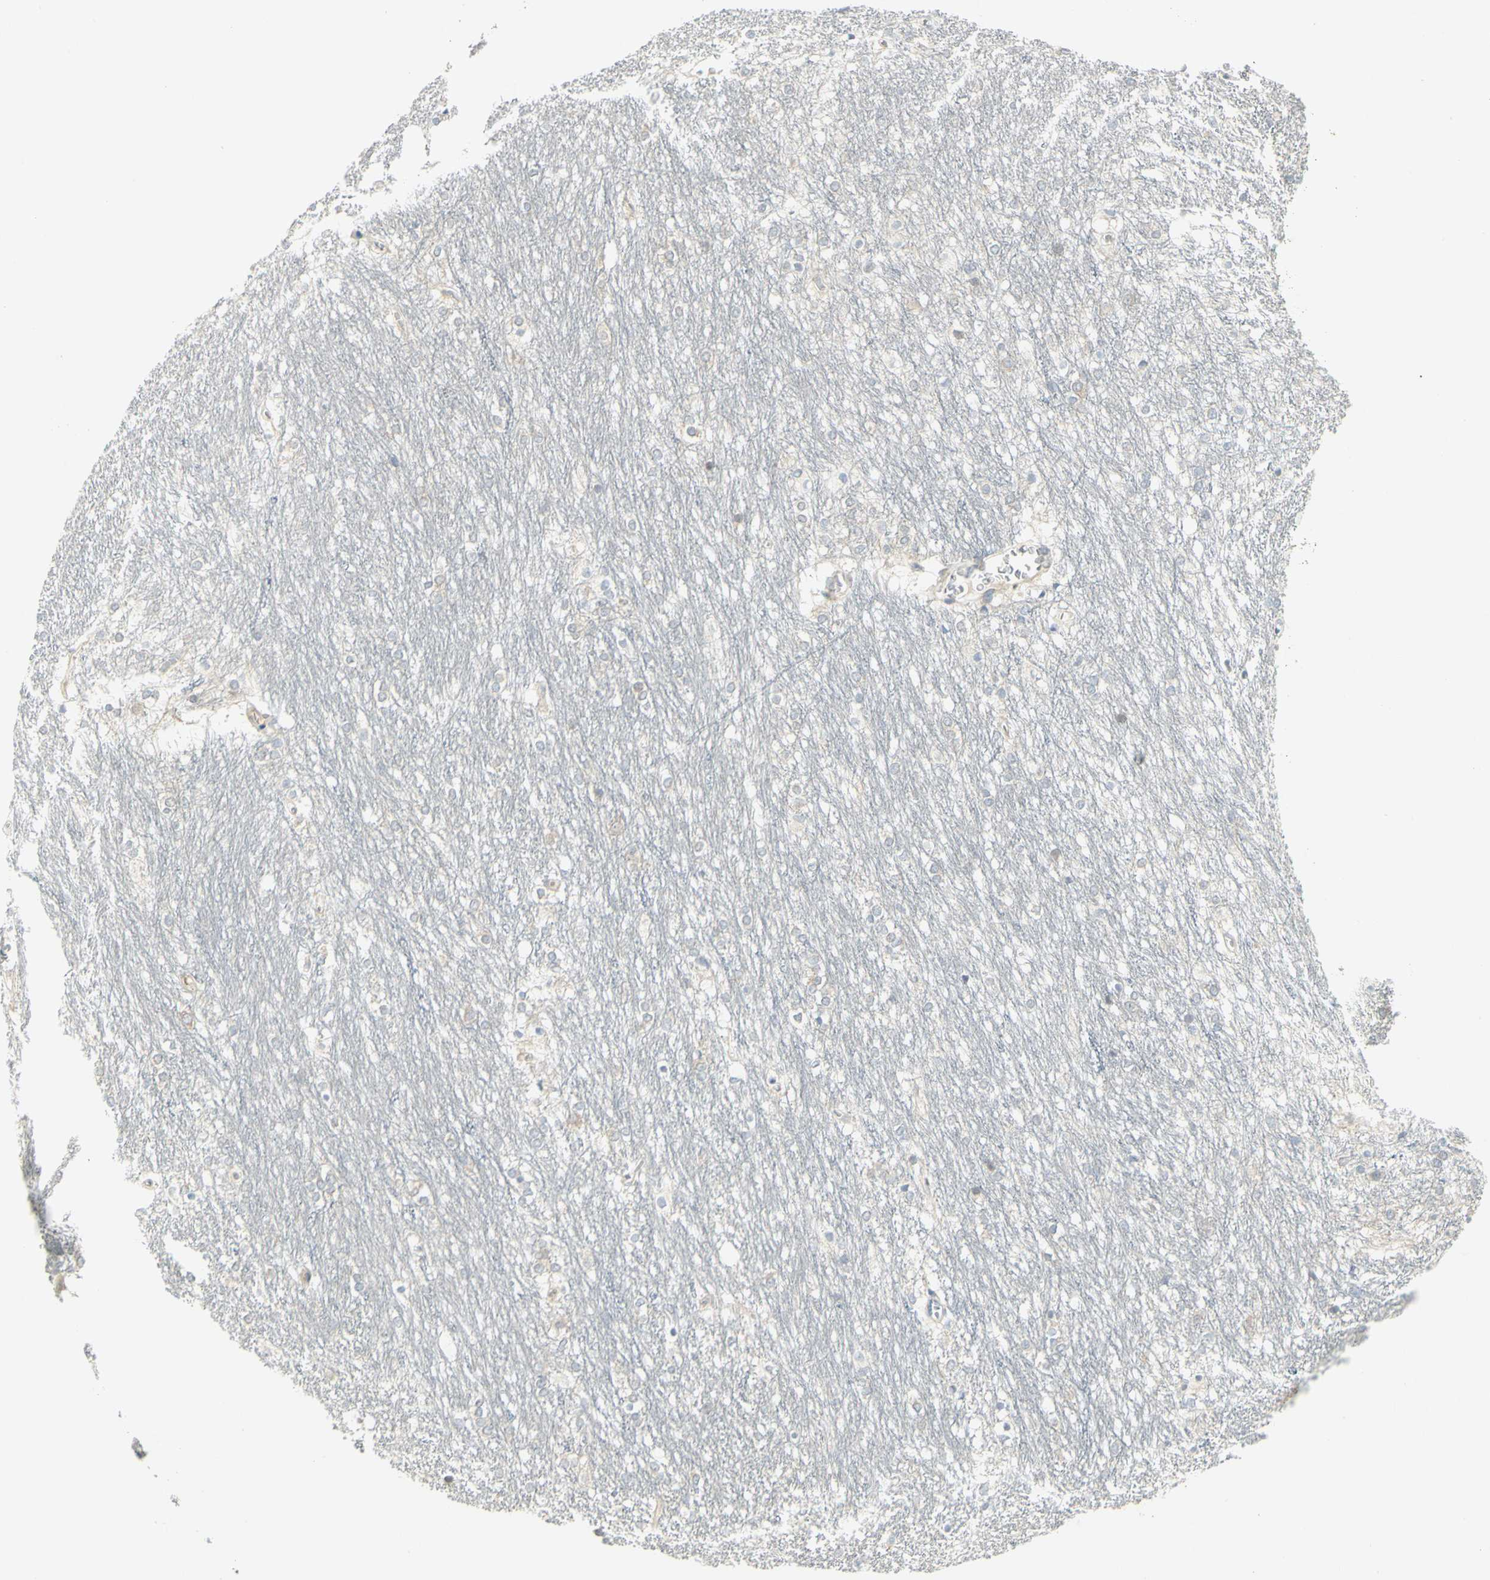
{"staining": {"intensity": "negative", "quantity": "none", "location": "none"}, "tissue": "caudate", "cell_type": "Glial cells", "image_type": "normal", "snomed": [{"axis": "morphology", "description": "Normal tissue, NOS"}, {"axis": "topography", "description": "Lateral ventricle wall"}], "caption": "Caudate stained for a protein using IHC exhibits no positivity glial cells.", "gene": "CCNB2", "patient": {"sex": "female", "age": 19}}